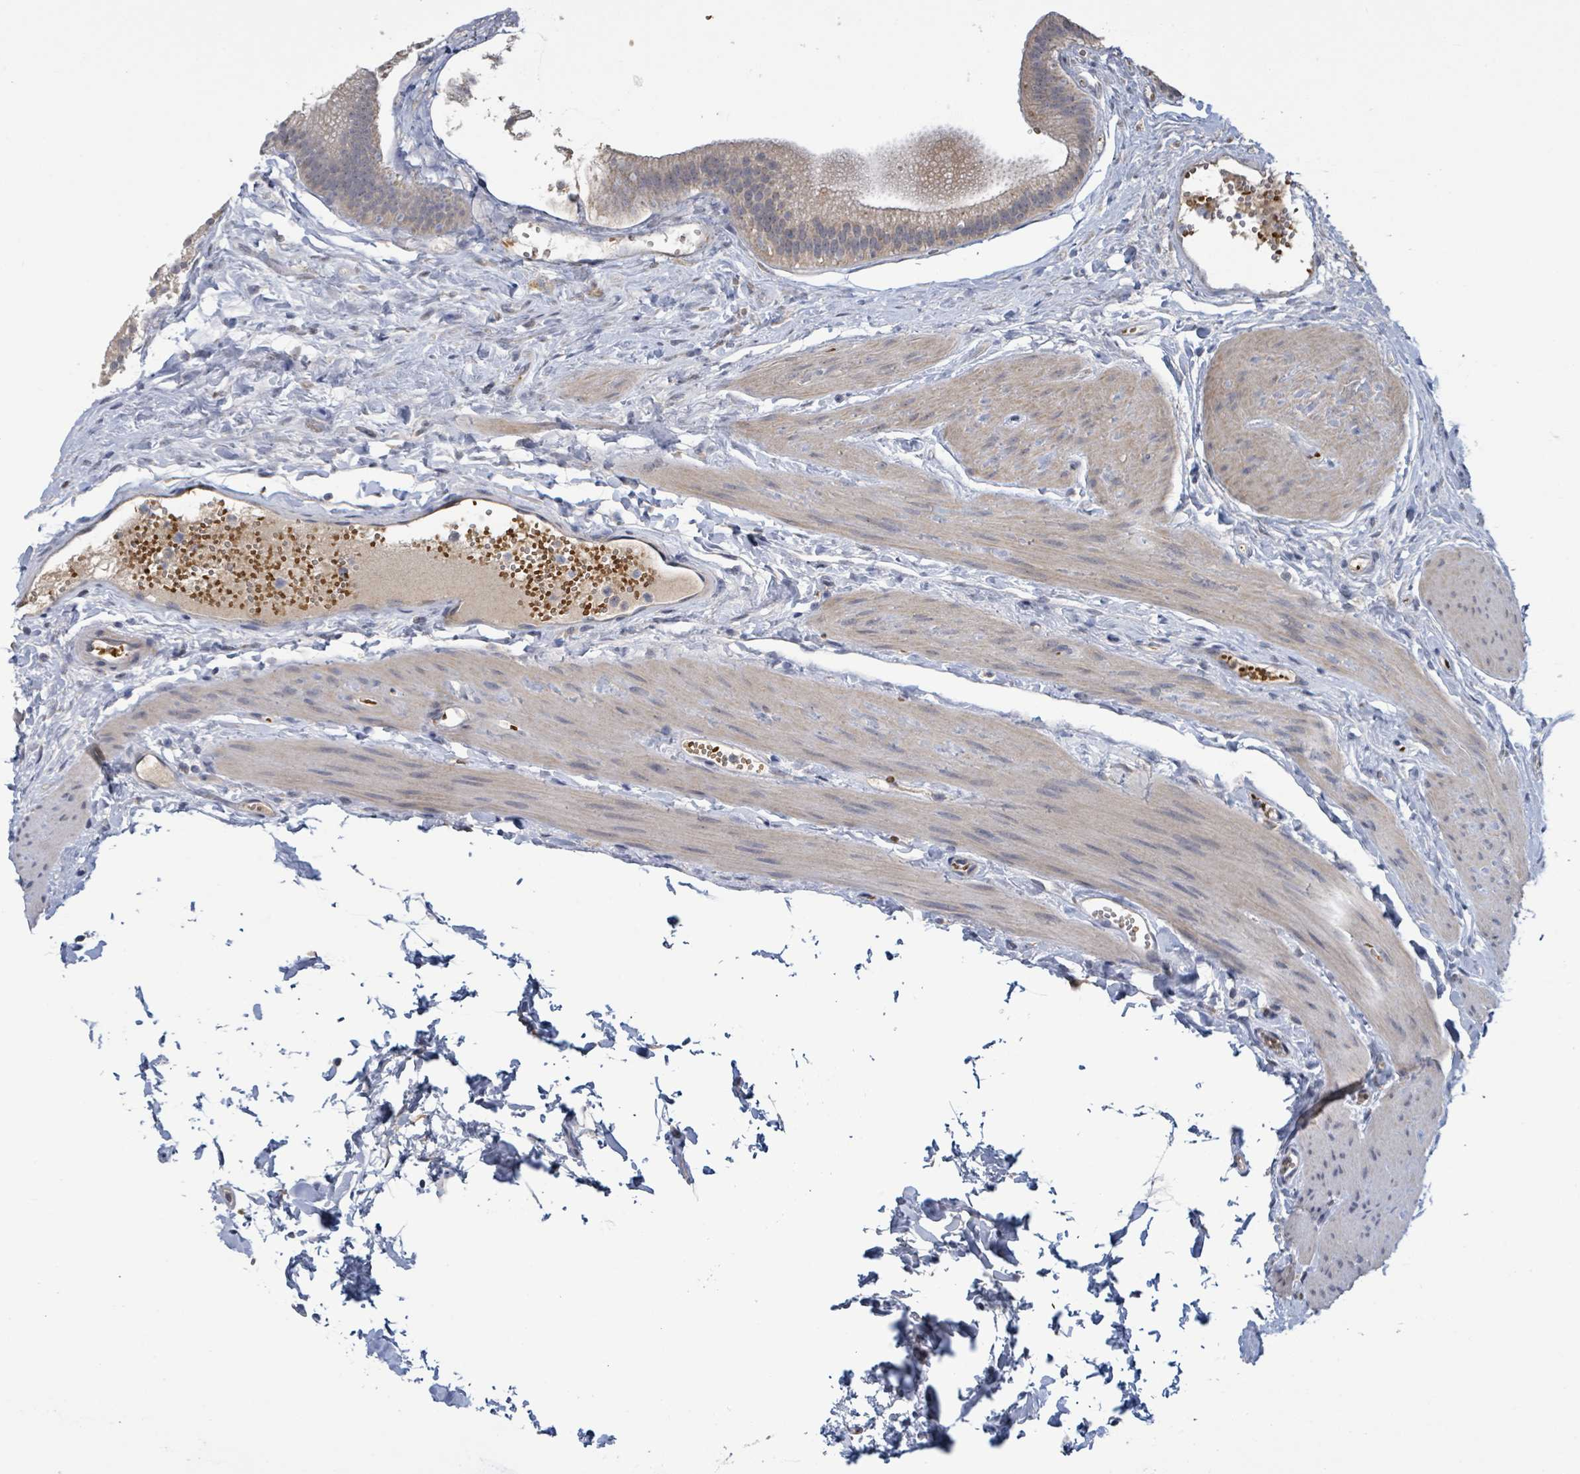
{"staining": {"intensity": "weak", "quantity": "25%-75%", "location": "cytoplasmic/membranous"}, "tissue": "gallbladder", "cell_type": "Glandular cells", "image_type": "normal", "snomed": [{"axis": "morphology", "description": "Normal tissue, NOS"}, {"axis": "topography", "description": "Gallbladder"}], "caption": "IHC (DAB) staining of benign human gallbladder displays weak cytoplasmic/membranous protein positivity in about 25%-75% of glandular cells.", "gene": "SEBOX", "patient": {"sex": "female", "age": 54}}